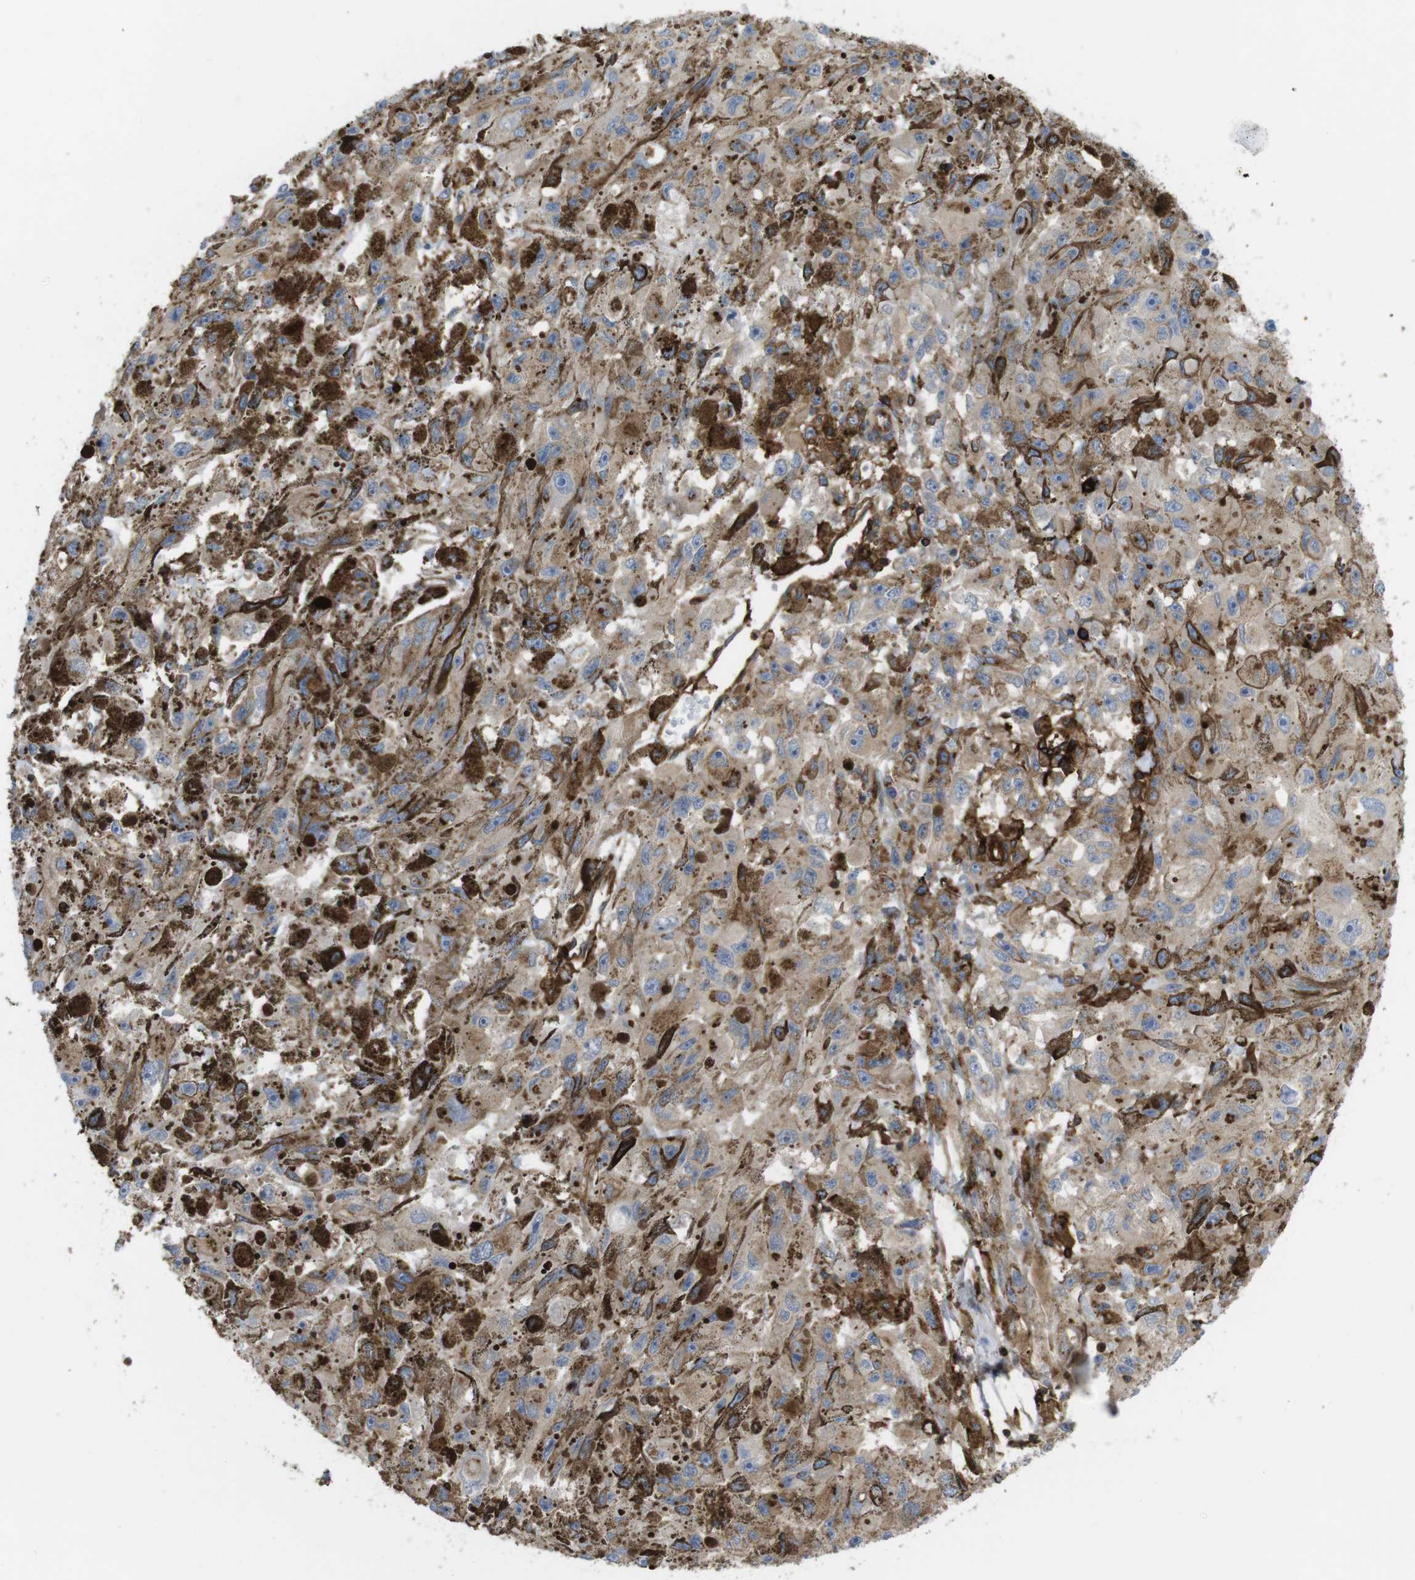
{"staining": {"intensity": "moderate", "quantity": ">75%", "location": "cytoplasmic/membranous"}, "tissue": "melanoma", "cell_type": "Tumor cells", "image_type": "cancer", "snomed": [{"axis": "morphology", "description": "Malignant melanoma, NOS"}, {"axis": "topography", "description": "Skin"}], "caption": "There is medium levels of moderate cytoplasmic/membranous positivity in tumor cells of malignant melanoma, as demonstrated by immunohistochemical staining (brown color).", "gene": "CCR6", "patient": {"sex": "female", "age": 104}}